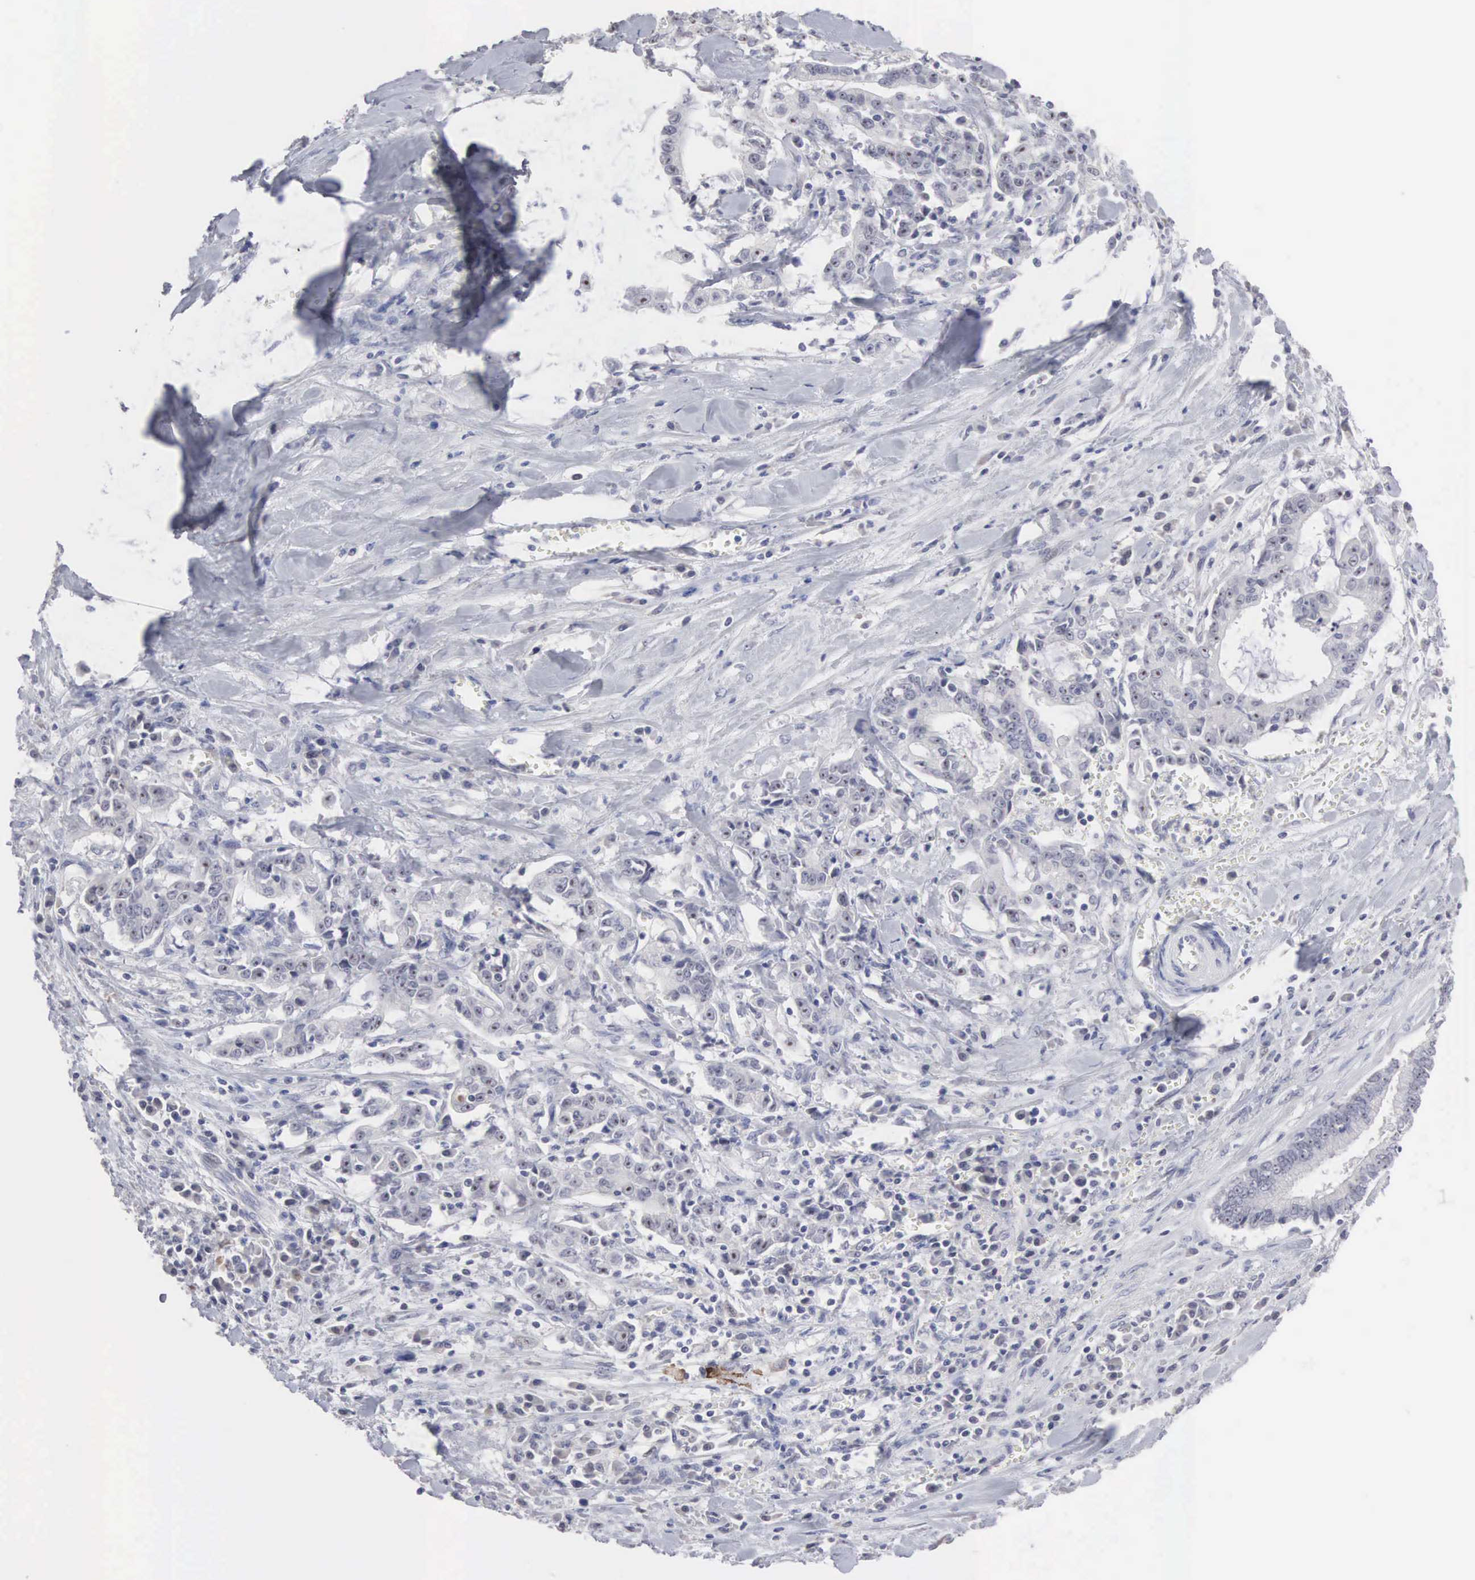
{"staining": {"intensity": "negative", "quantity": "none", "location": "none"}, "tissue": "liver cancer", "cell_type": "Tumor cells", "image_type": "cancer", "snomed": [{"axis": "morphology", "description": "Cholangiocarcinoma"}, {"axis": "topography", "description": "Liver"}], "caption": "Image shows no significant protein positivity in tumor cells of liver cancer.", "gene": "ACOT4", "patient": {"sex": "male", "age": 57}}